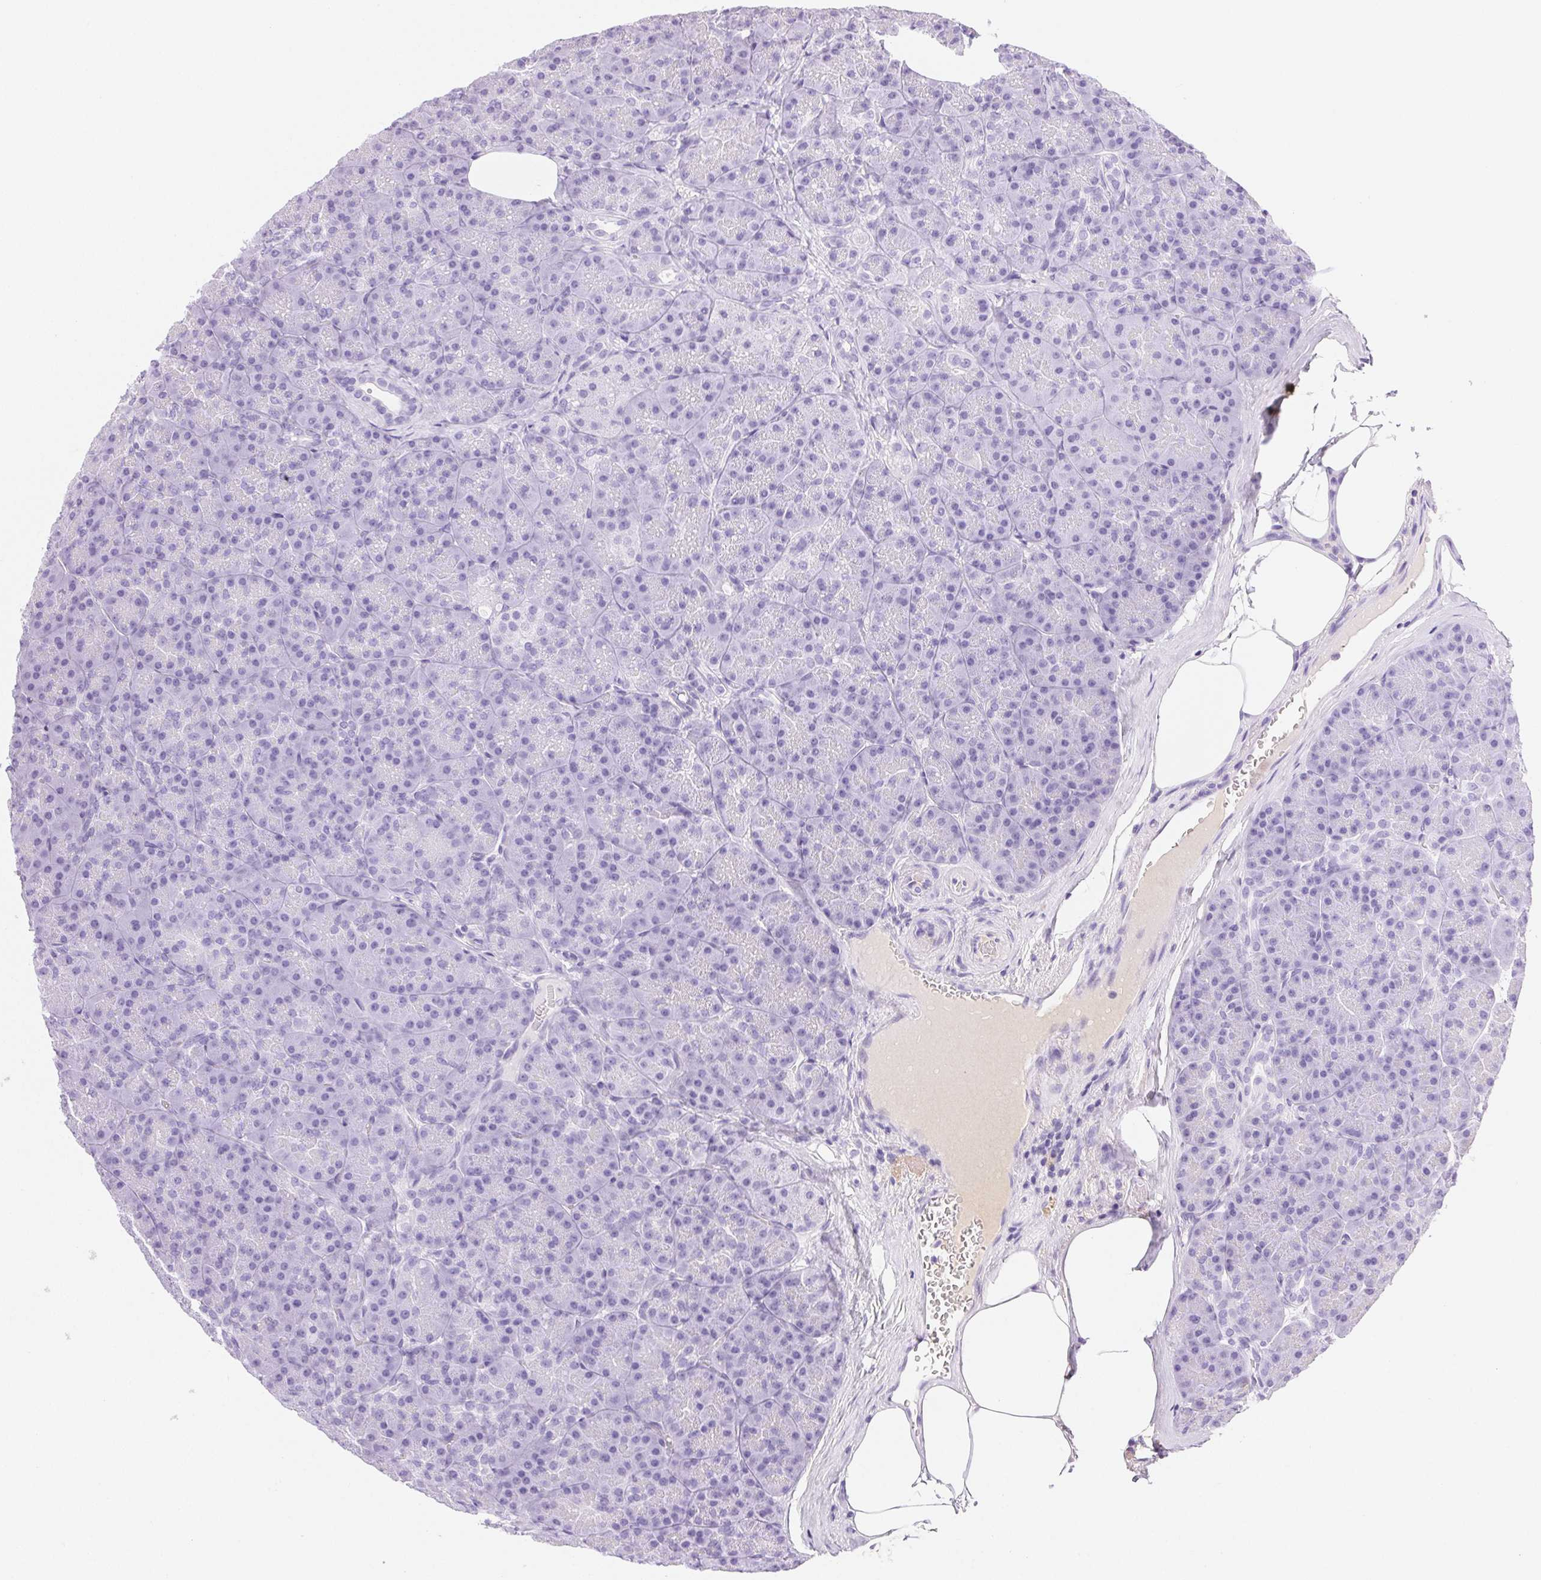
{"staining": {"intensity": "negative", "quantity": "none", "location": "none"}, "tissue": "pancreas", "cell_type": "Exocrine glandular cells", "image_type": "normal", "snomed": [{"axis": "morphology", "description": "Normal tissue, NOS"}, {"axis": "topography", "description": "Pancreas"}], "caption": "The IHC micrograph has no significant expression in exocrine glandular cells of pancreas. (DAB immunohistochemistry, high magnification).", "gene": "FGA", "patient": {"sex": "male", "age": 57}}